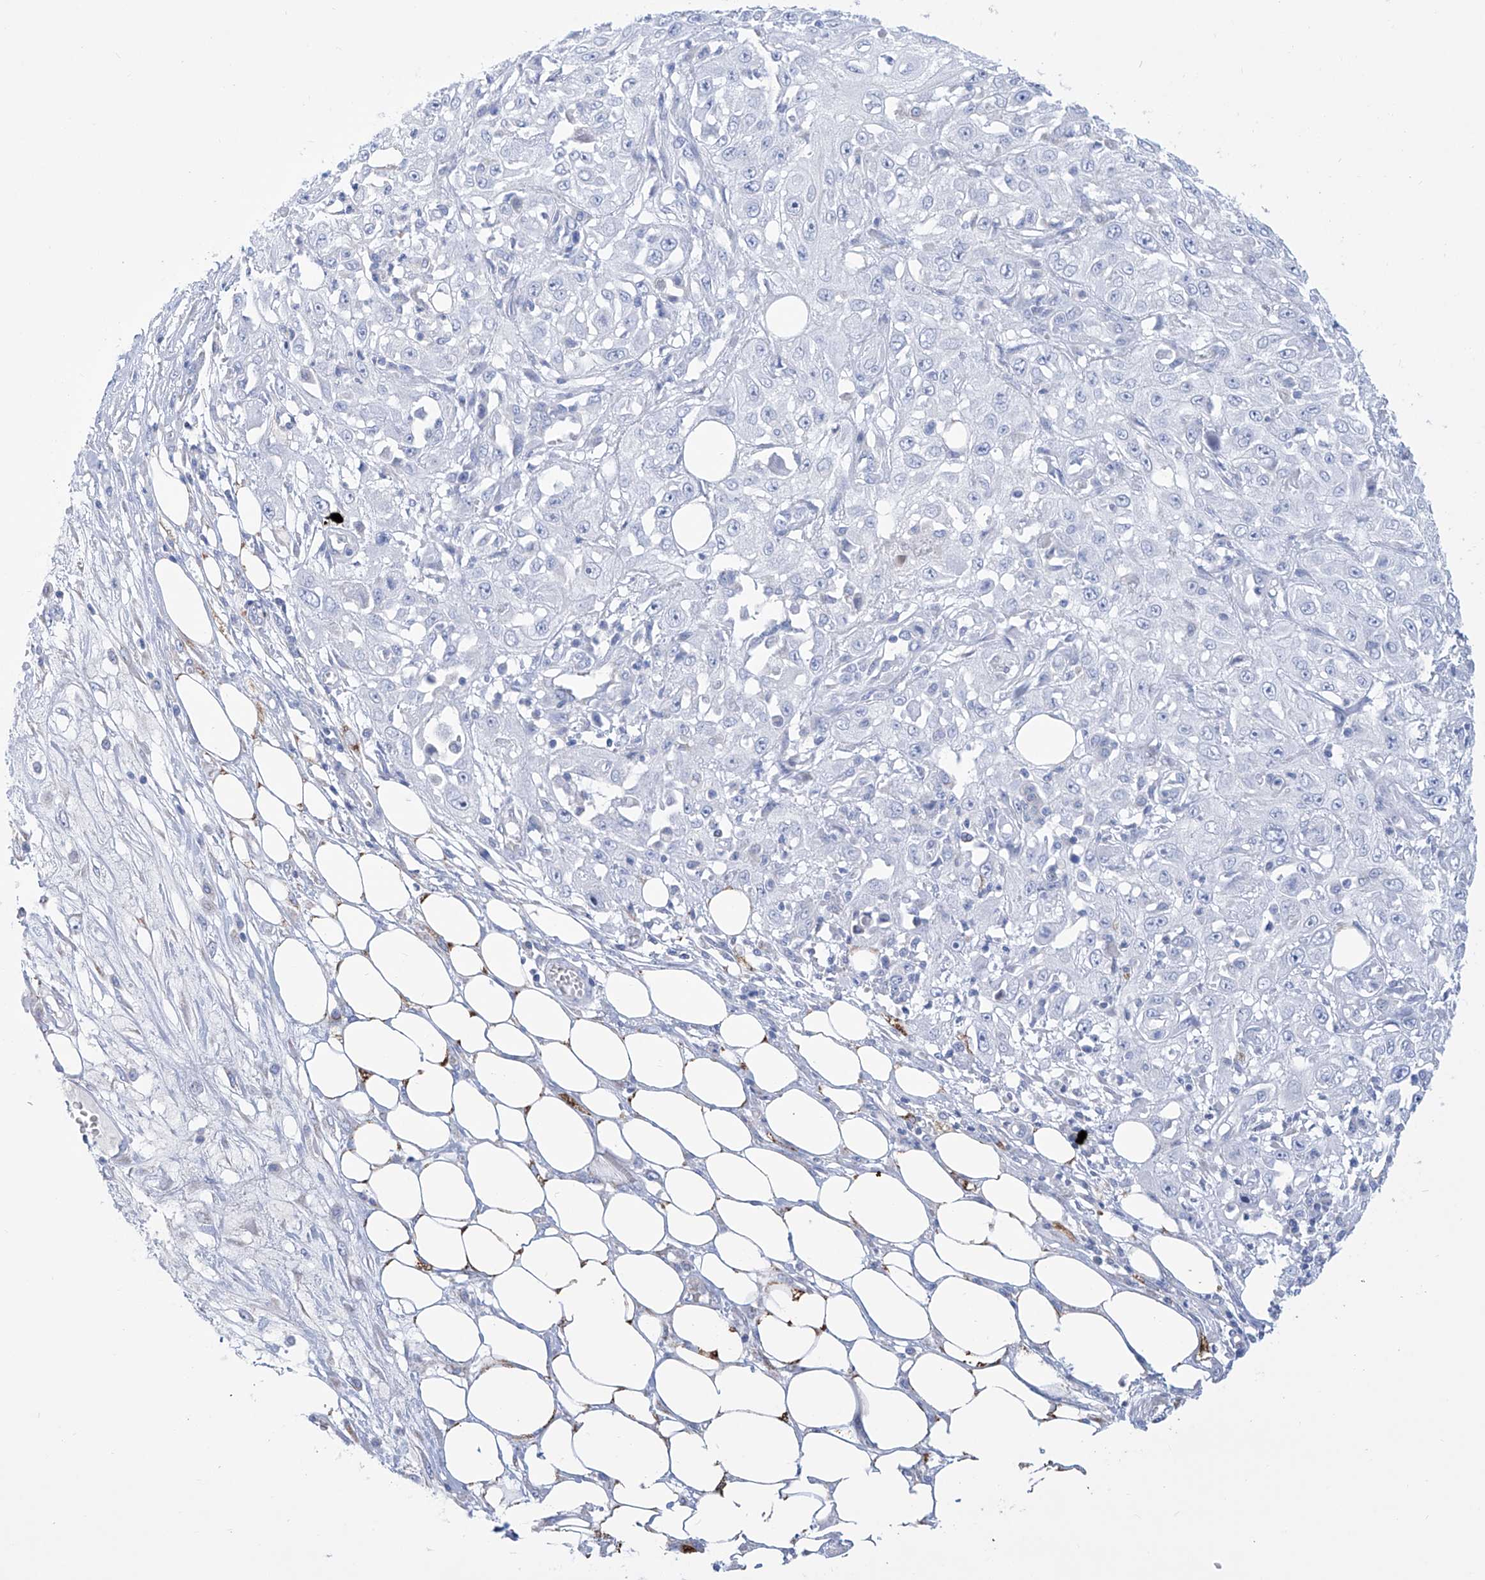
{"staining": {"intensity": "negative", "quantity": "none", "location": "none"}, "tissue": "skin cancer", "cell_type": "Tumor cells", "image_type": "cancer", "snomed": [{"axis": "morphology", "description": "Squamous cell carcinoma, NOS"}, {"axis": "morphology", "description": "Squamous cell carcinoma, metastatic, NOS"}, {"axis": "topography", "description": "Skin"}, {"axis": "topography", "description": "Lymph node"}], "caption": "Immunohistochemistry (IHC) image of squamous cell carcinoma (skin) stained for a protein (brown), which reveals no staining in tumor cells.", "gene": "ALDH6A1", "patient": {"sex": "male", "age": 75}}